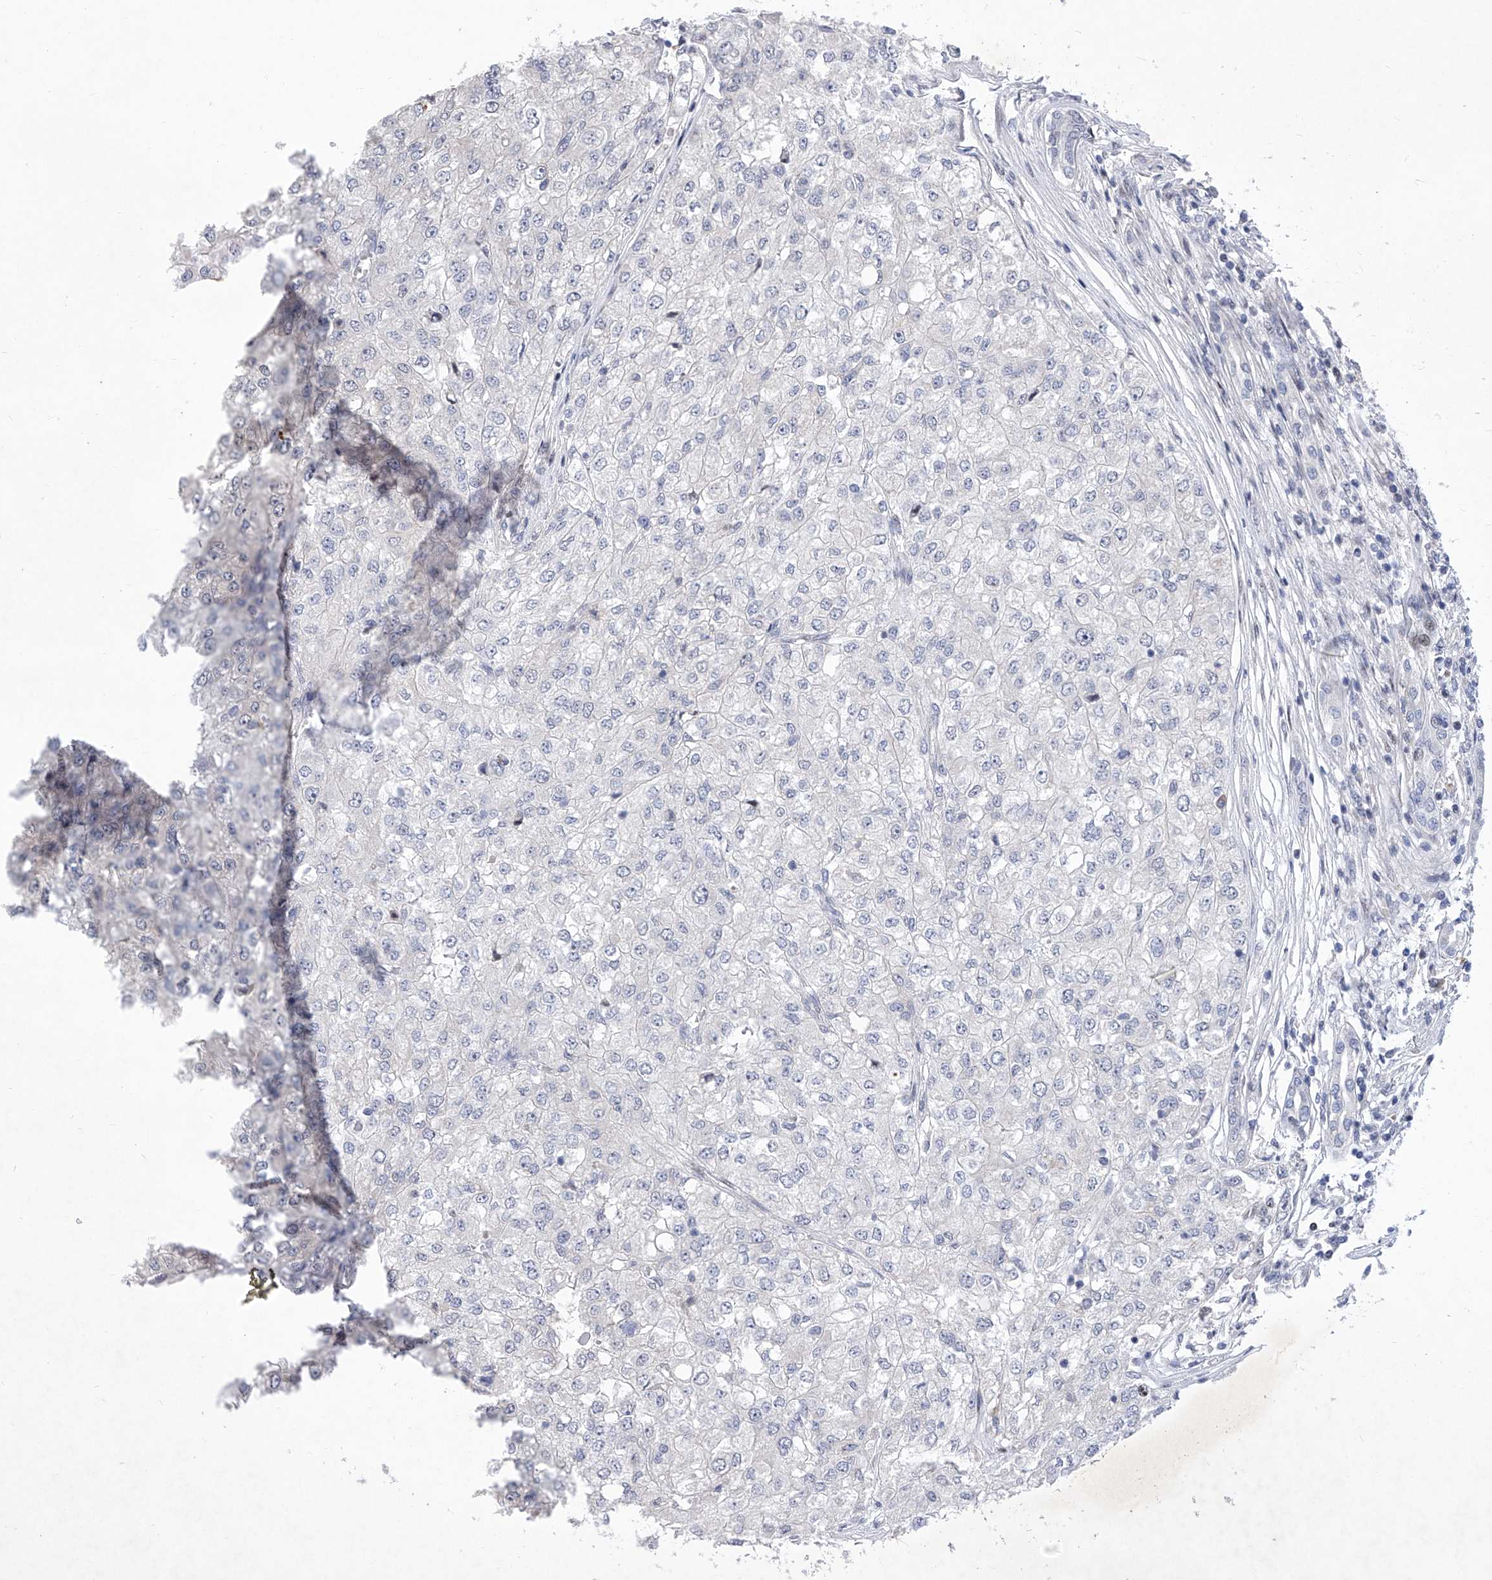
{"staining": {"intensity": "negative", "quantity": "none", "location": "none"}, "tissue": "renal cancer", "cell_type": "Tumor cells", "image_type": "cancer", "snomed": [{"axis": "morphology", "description": "Adenocarcinoma, NOS"}, {"axis": "topography", "description": "Kidney"}], "caption": "Human renal cancer (adenocarcinoma) stained for a protein using immunohistochemistry (IHC) reveals no expression in tumor cells.", "gene": "NUFIP1", "patient": {"sex": "female", "age": 54}}